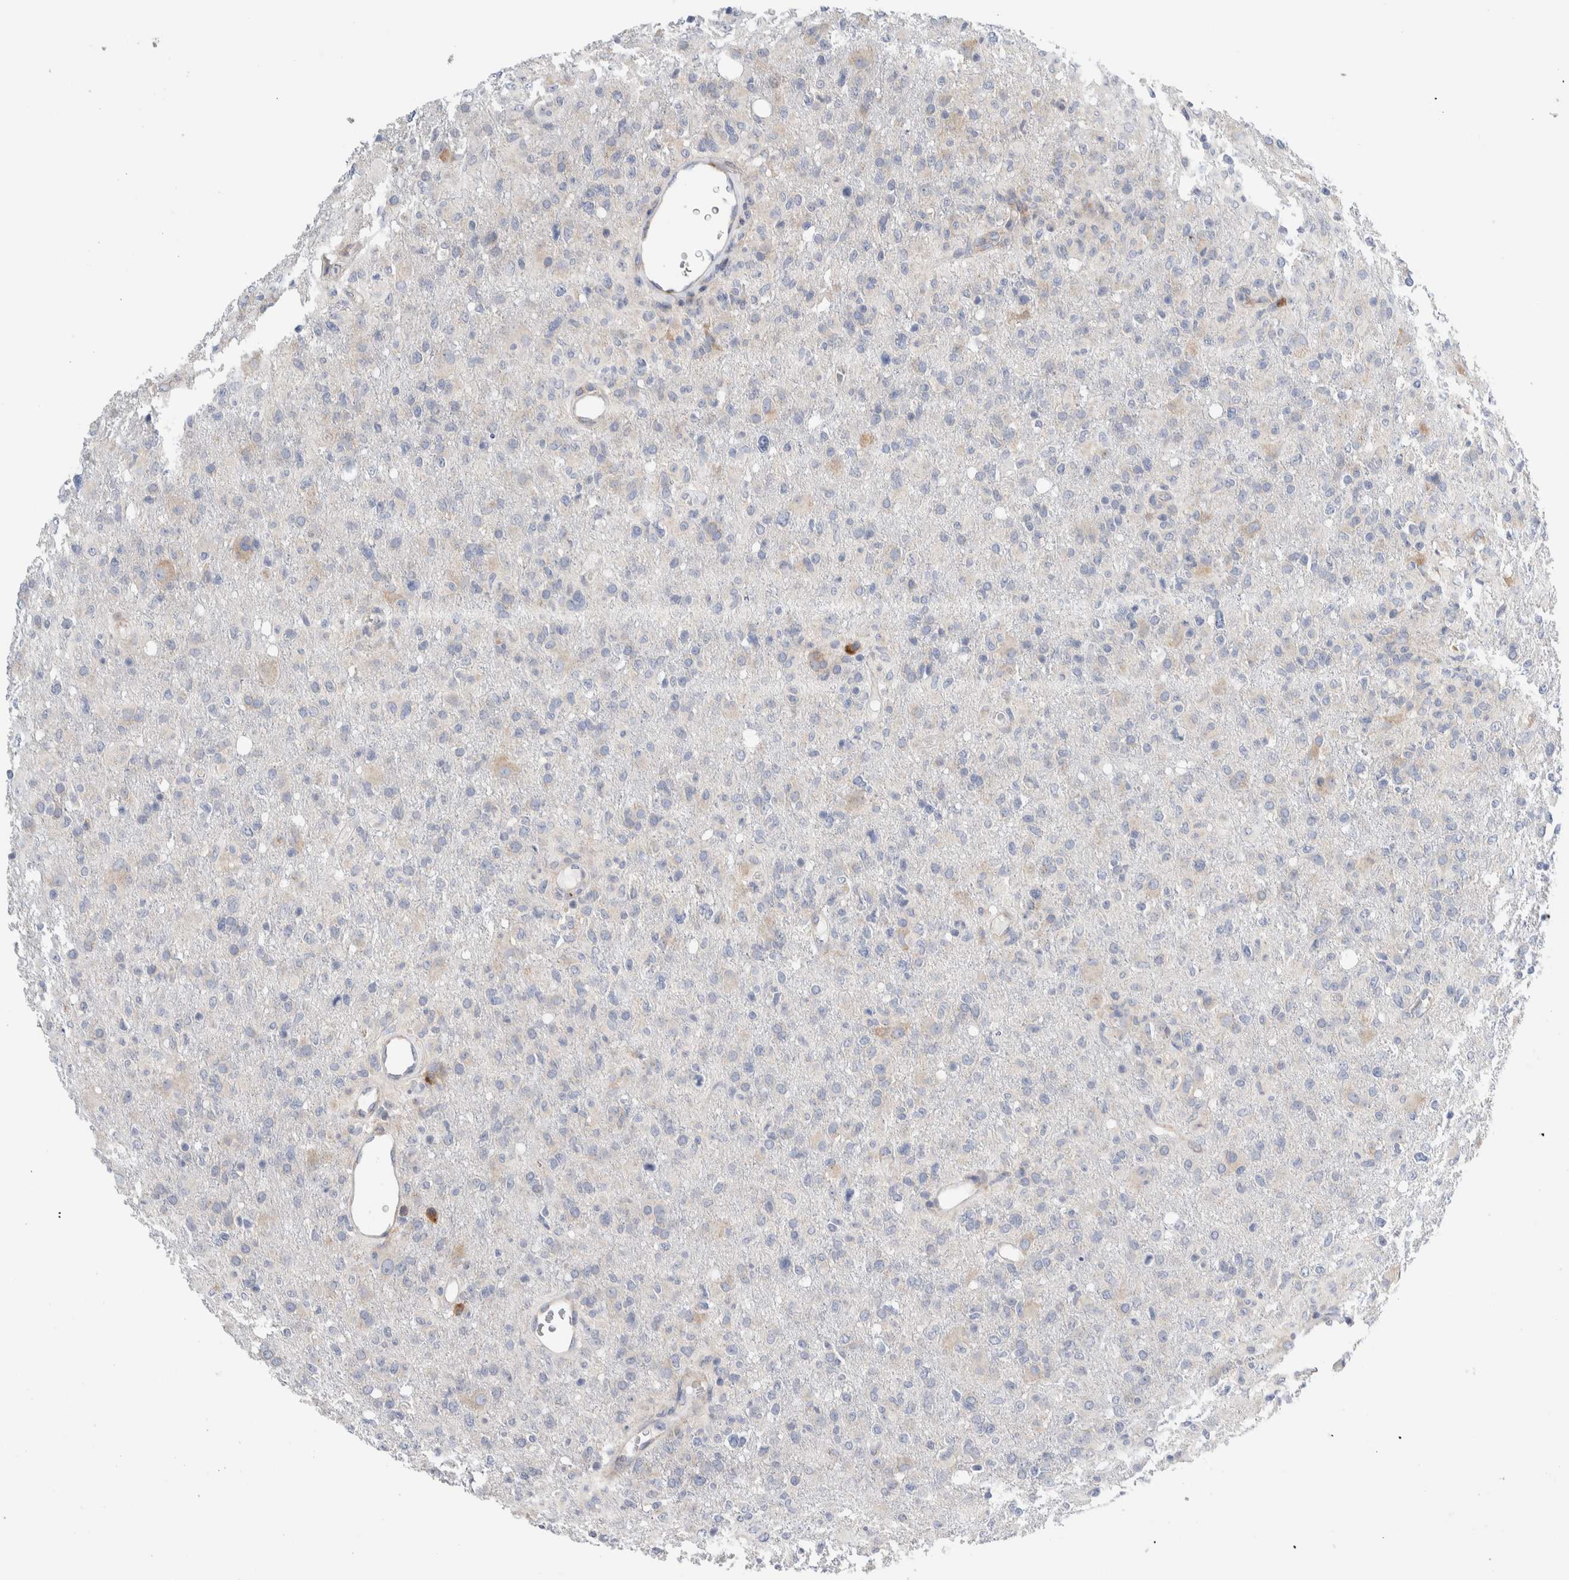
{"staining": {"intensity": "negative", "quantity": "none", "location": "none"}, "tissue": "glioma", "cell_type": "Tumor cells", "image_type": "cancer", "snomed": [{"axis": "morphology", "description": "Glioma, malignant, High grade"}, {"axis": "topography", "description": "Brain"}], "caption": "High-grade glioma (malignant) was stained to show a protein in brown. There is no significant expression in tumor cells.", "gene": "RACK1", "patient": {"sex": "female", "age": 57}}